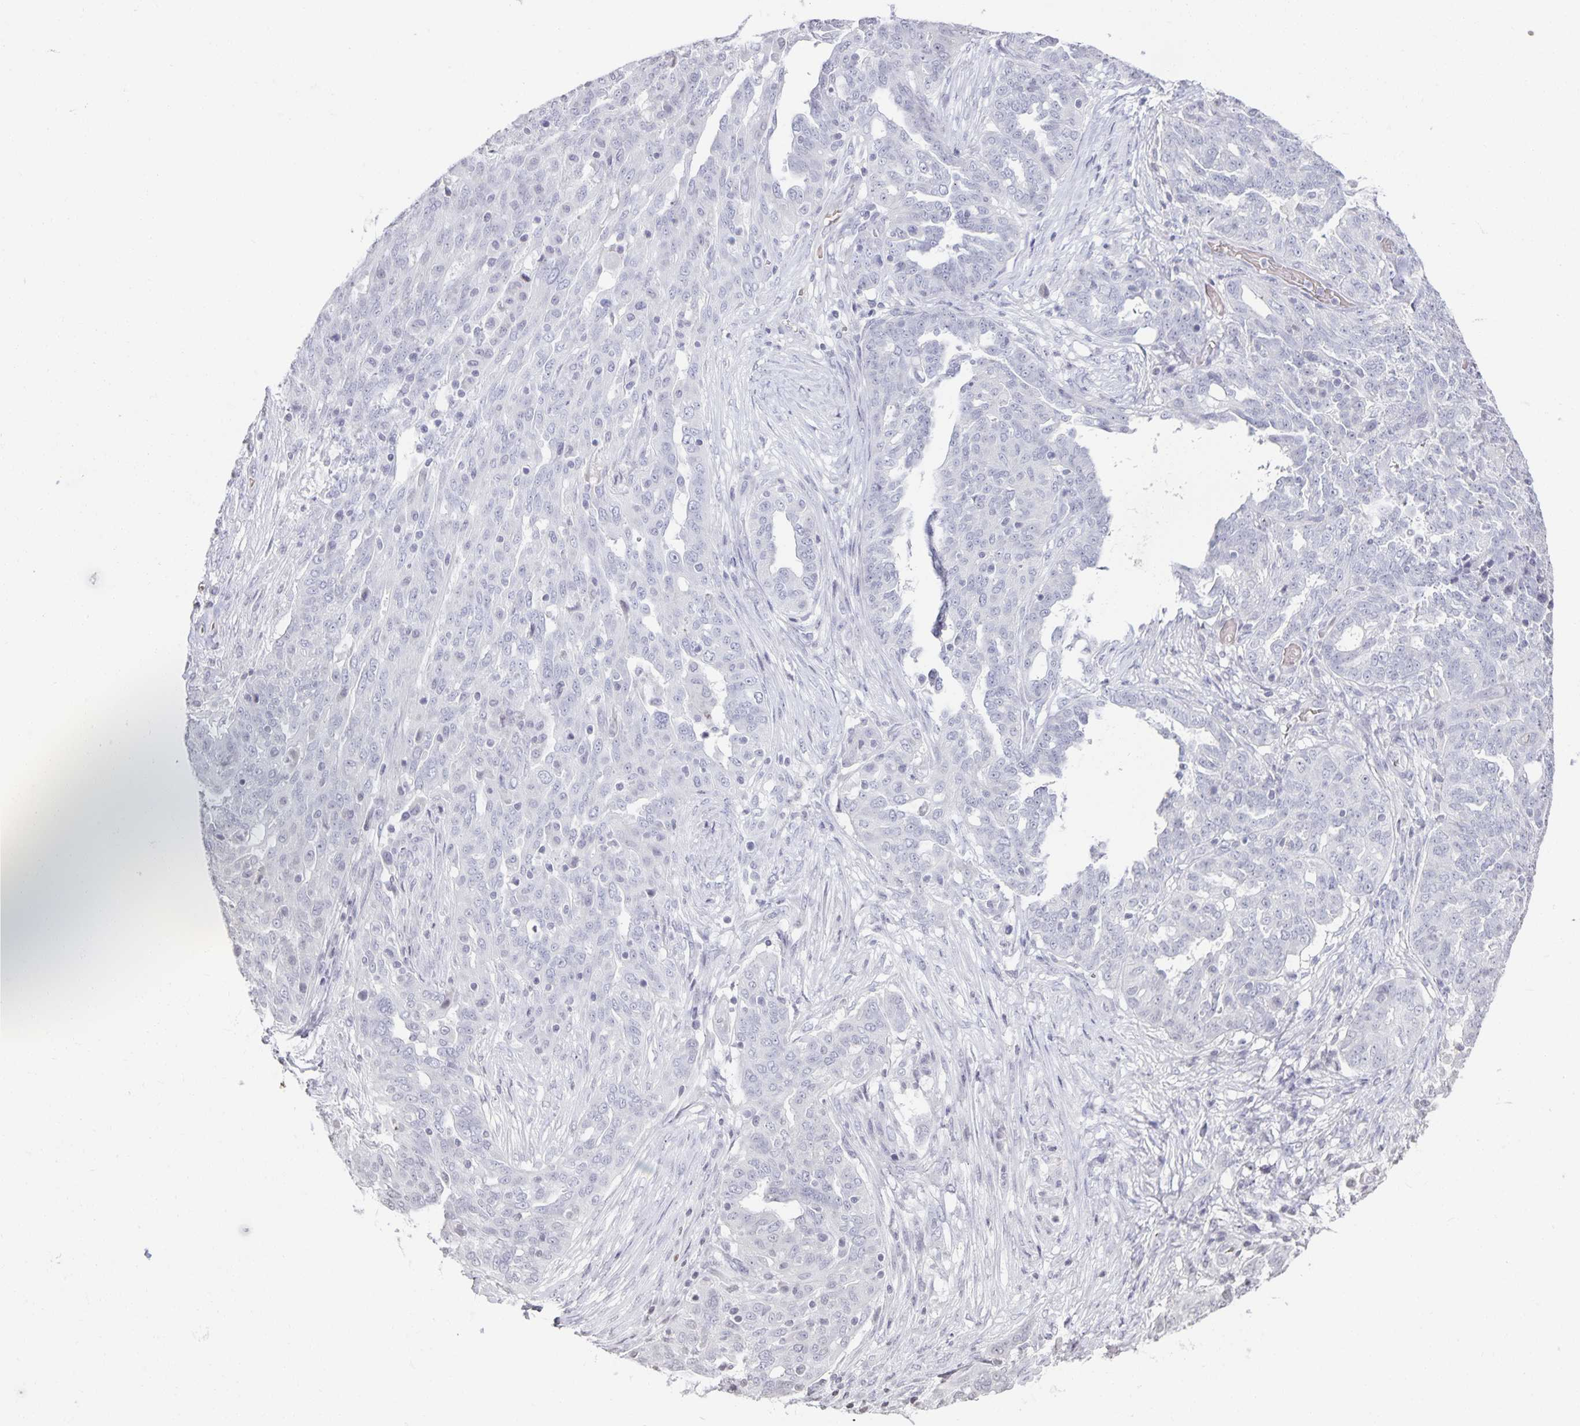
{"staining": {"intensity": "negative", "quantity": "none", "location": "none"}, "tissue": "ovarian cancer", "cell_type": "Tumor cells", "image_type": "cancer", "snomed": [{"axis": "morphology", "description": "Cystadenocarcinoma, serous, NOS"}, {"axis": "topography", "description": "Ovary"}], "caption": "Immunohistochemical staining of human ovarian cancer exhibits no significant expression in tumor cells. Nuclei are stained in blue.", "gene": "AQP4", "patient": {"sex": "female", "age": 67}}